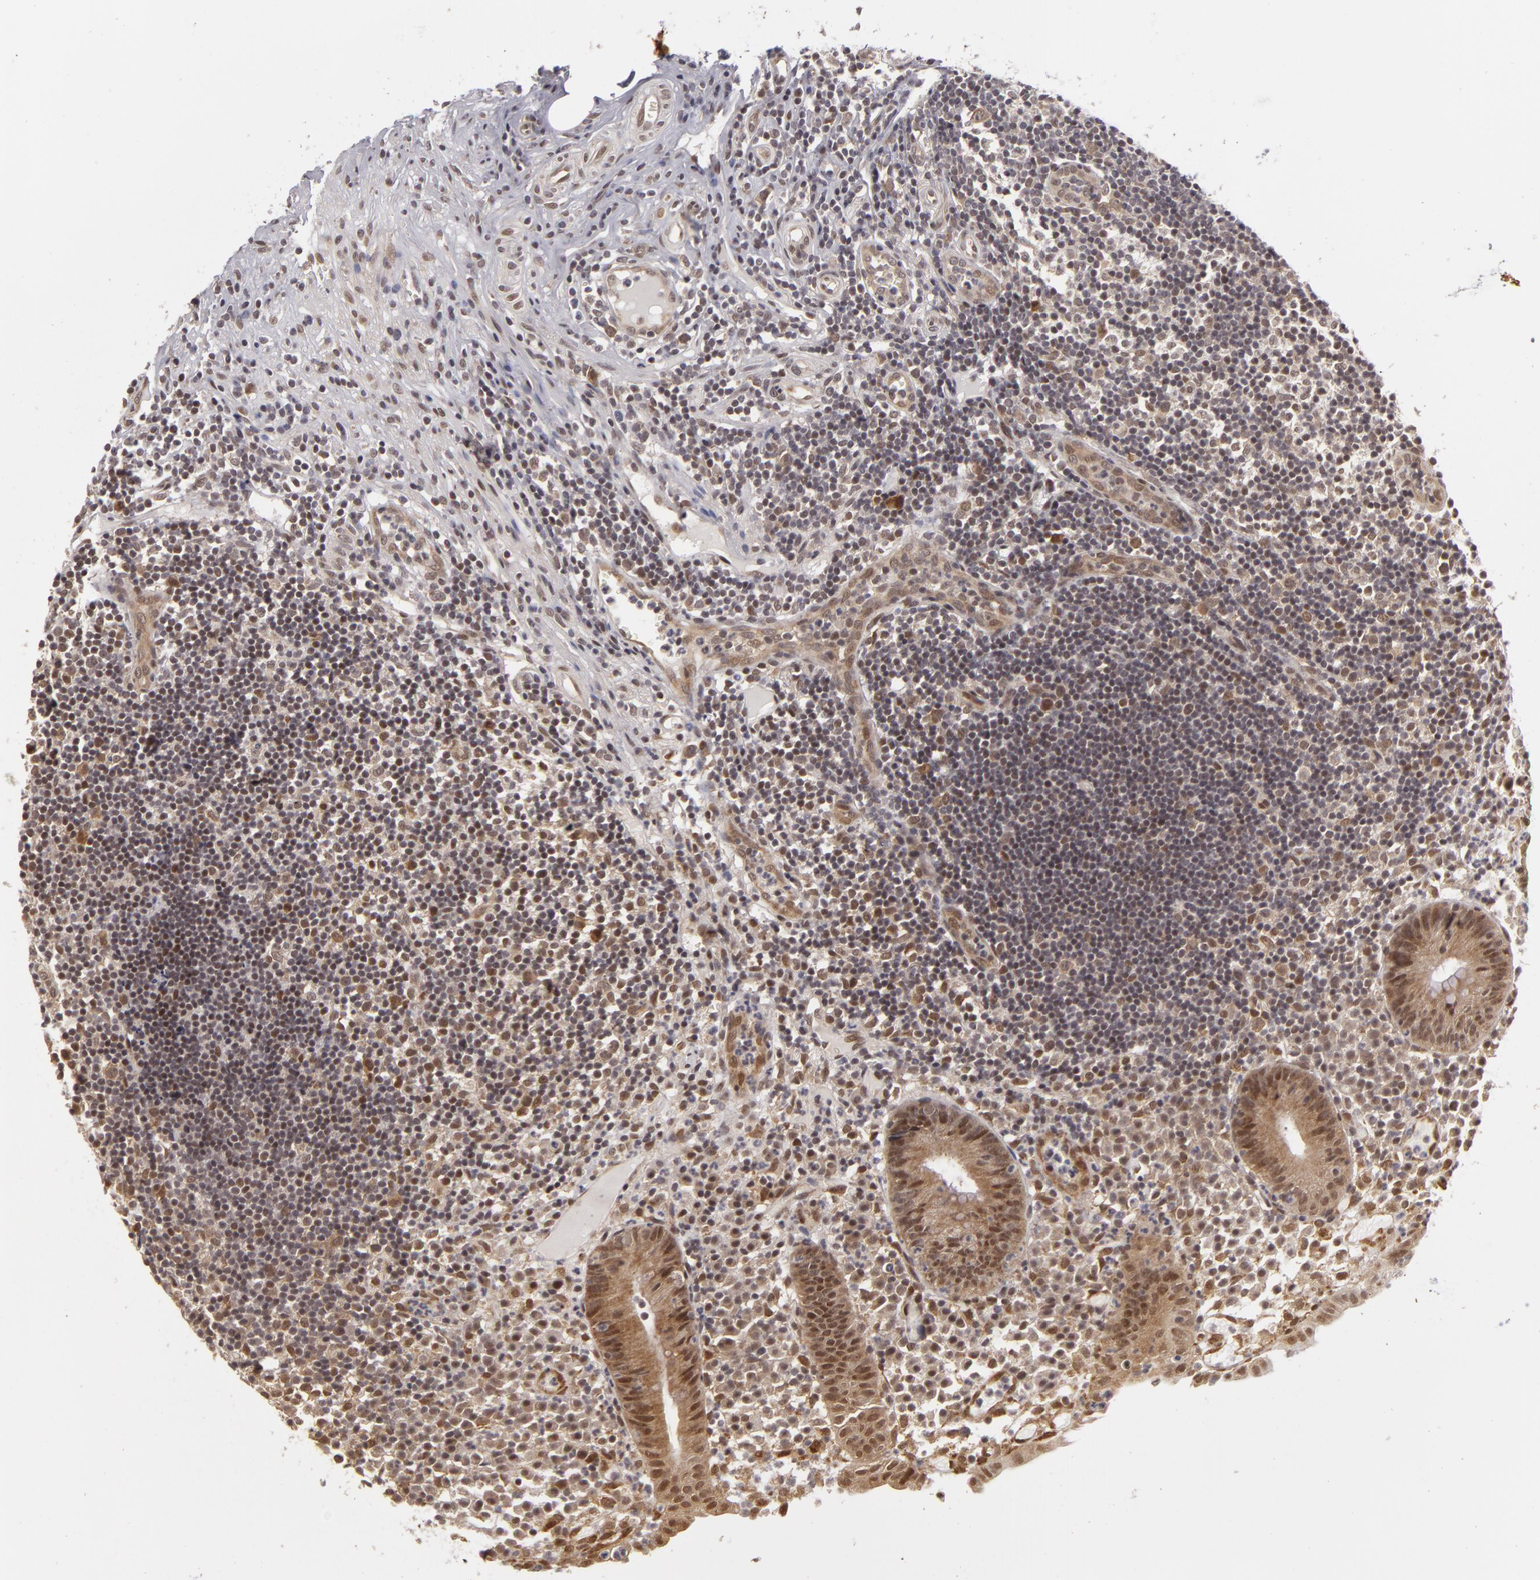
{"staining": {"intensity": "moderate", "quantity": ">75%", "location": "cytoplasmic/membranous,nuclear"}, "tissue": "appendix", "cell_type": "Glandular cells", "image_type": "normal", "snomed": [{"axis": "morphology", "description": "Normal tissue, NOS"}, {"axis": "topography", "description": "Appendix"}], "caption": "Unremarkable appendix was stained to show a protein in brown. There is medium levels of moderate cytoplasmic/membranous,nuclear staining in approximately >75% of glandular cells. (IHC, brightfield microscopy, high magnification).", "gene": "ZNF133", "patient": {"sex": "male", "age": 25}}